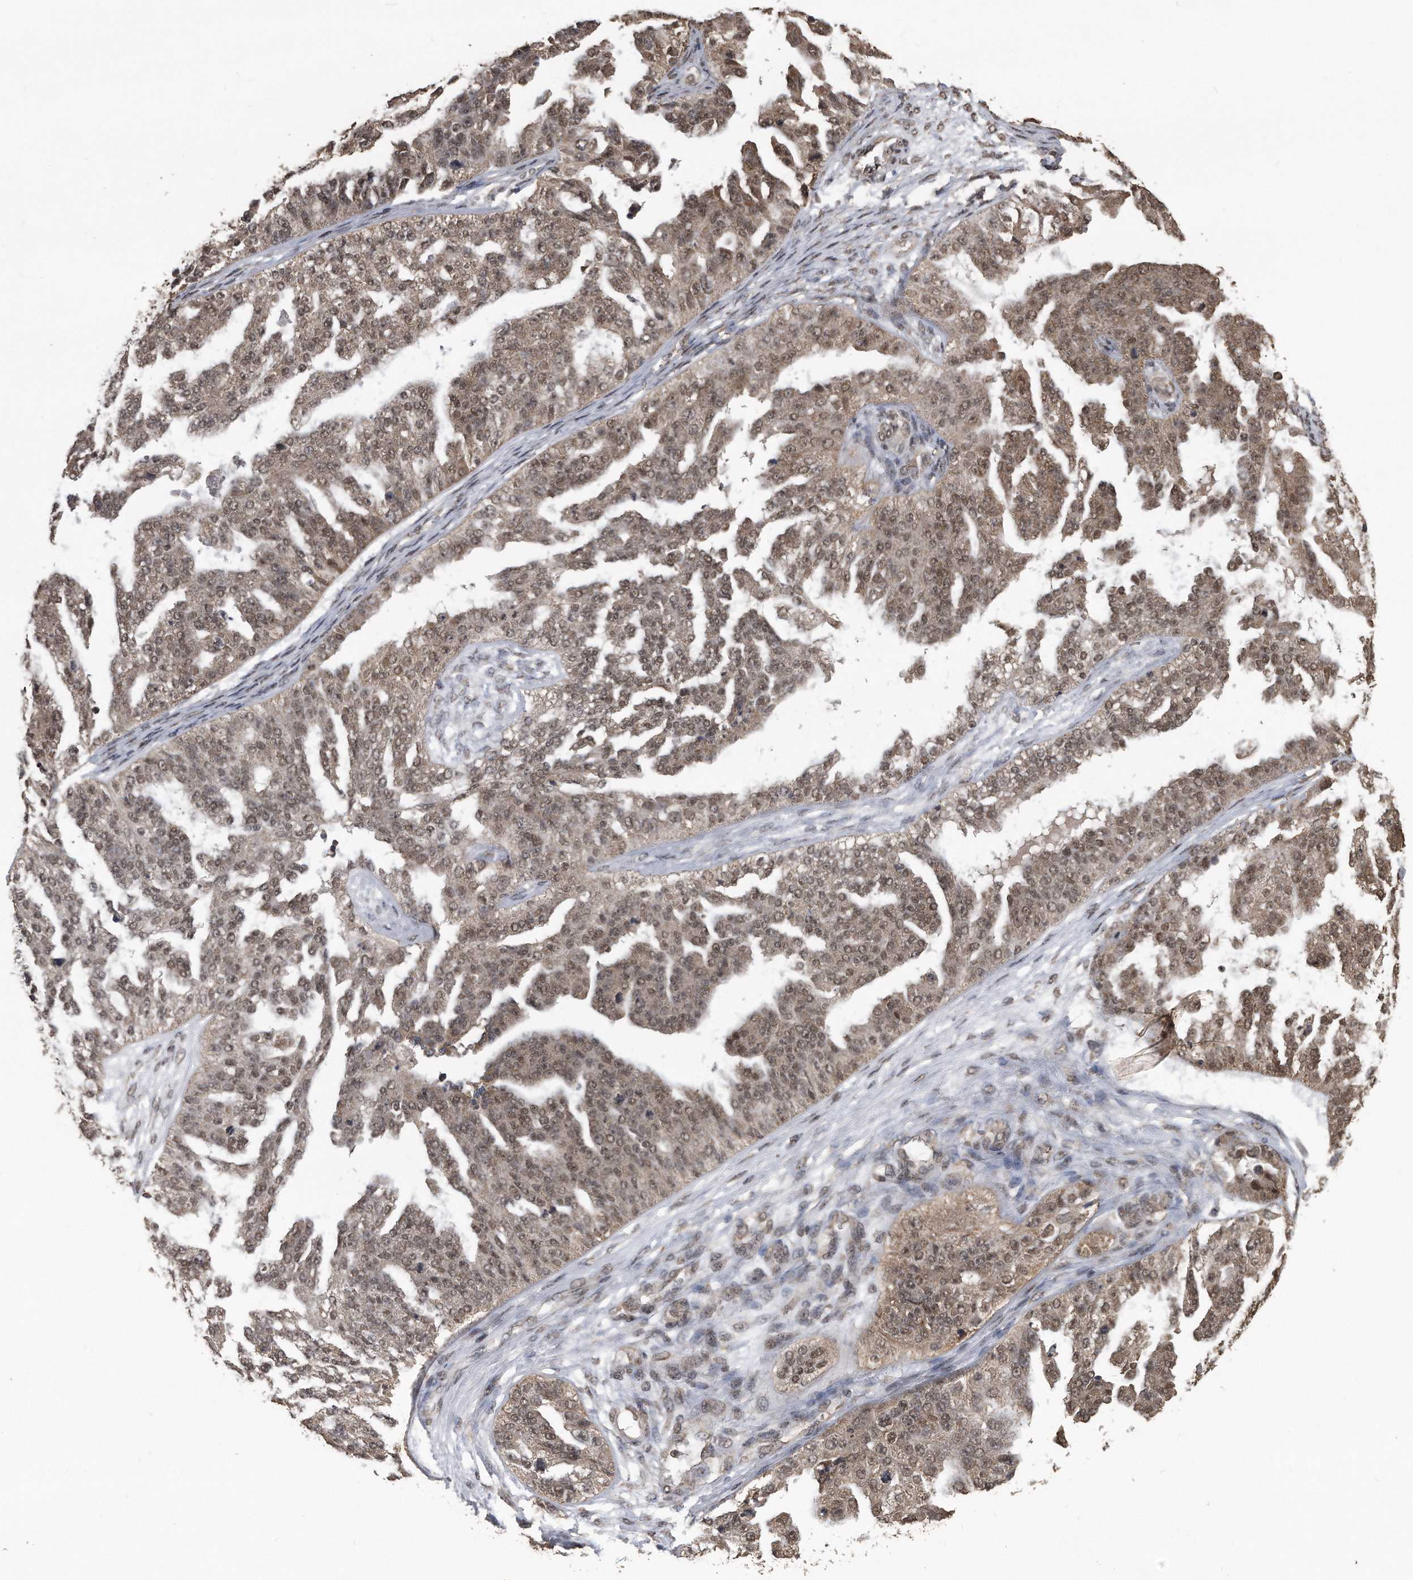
{"staining": {"intensity": "weak", "quantity": ">75%", "location": "cytoplasmic/membranous,nuclear"}, "tissue": "ovarian cancer", "cell_type": "Tumor cells", "image_type": "cancer", "snomed": [{"axis": "morphology", "description": "Cystadenocarcinoma, serous, NOS"}, {"axis": "topography", "description": "Ovary"}], "caption": "Immunohistochemical staining of ovarian serous cystadenocarcinoma displays low levels of weak cytoplasmic/membranous and nuclear protein positivity in approximately >75% of tumor cells. (brown staining indicates protein expression, while blue staining denotes nuclei).", "gene": "CRYZL1", "patient": {"sex": "female", "age": 58}}